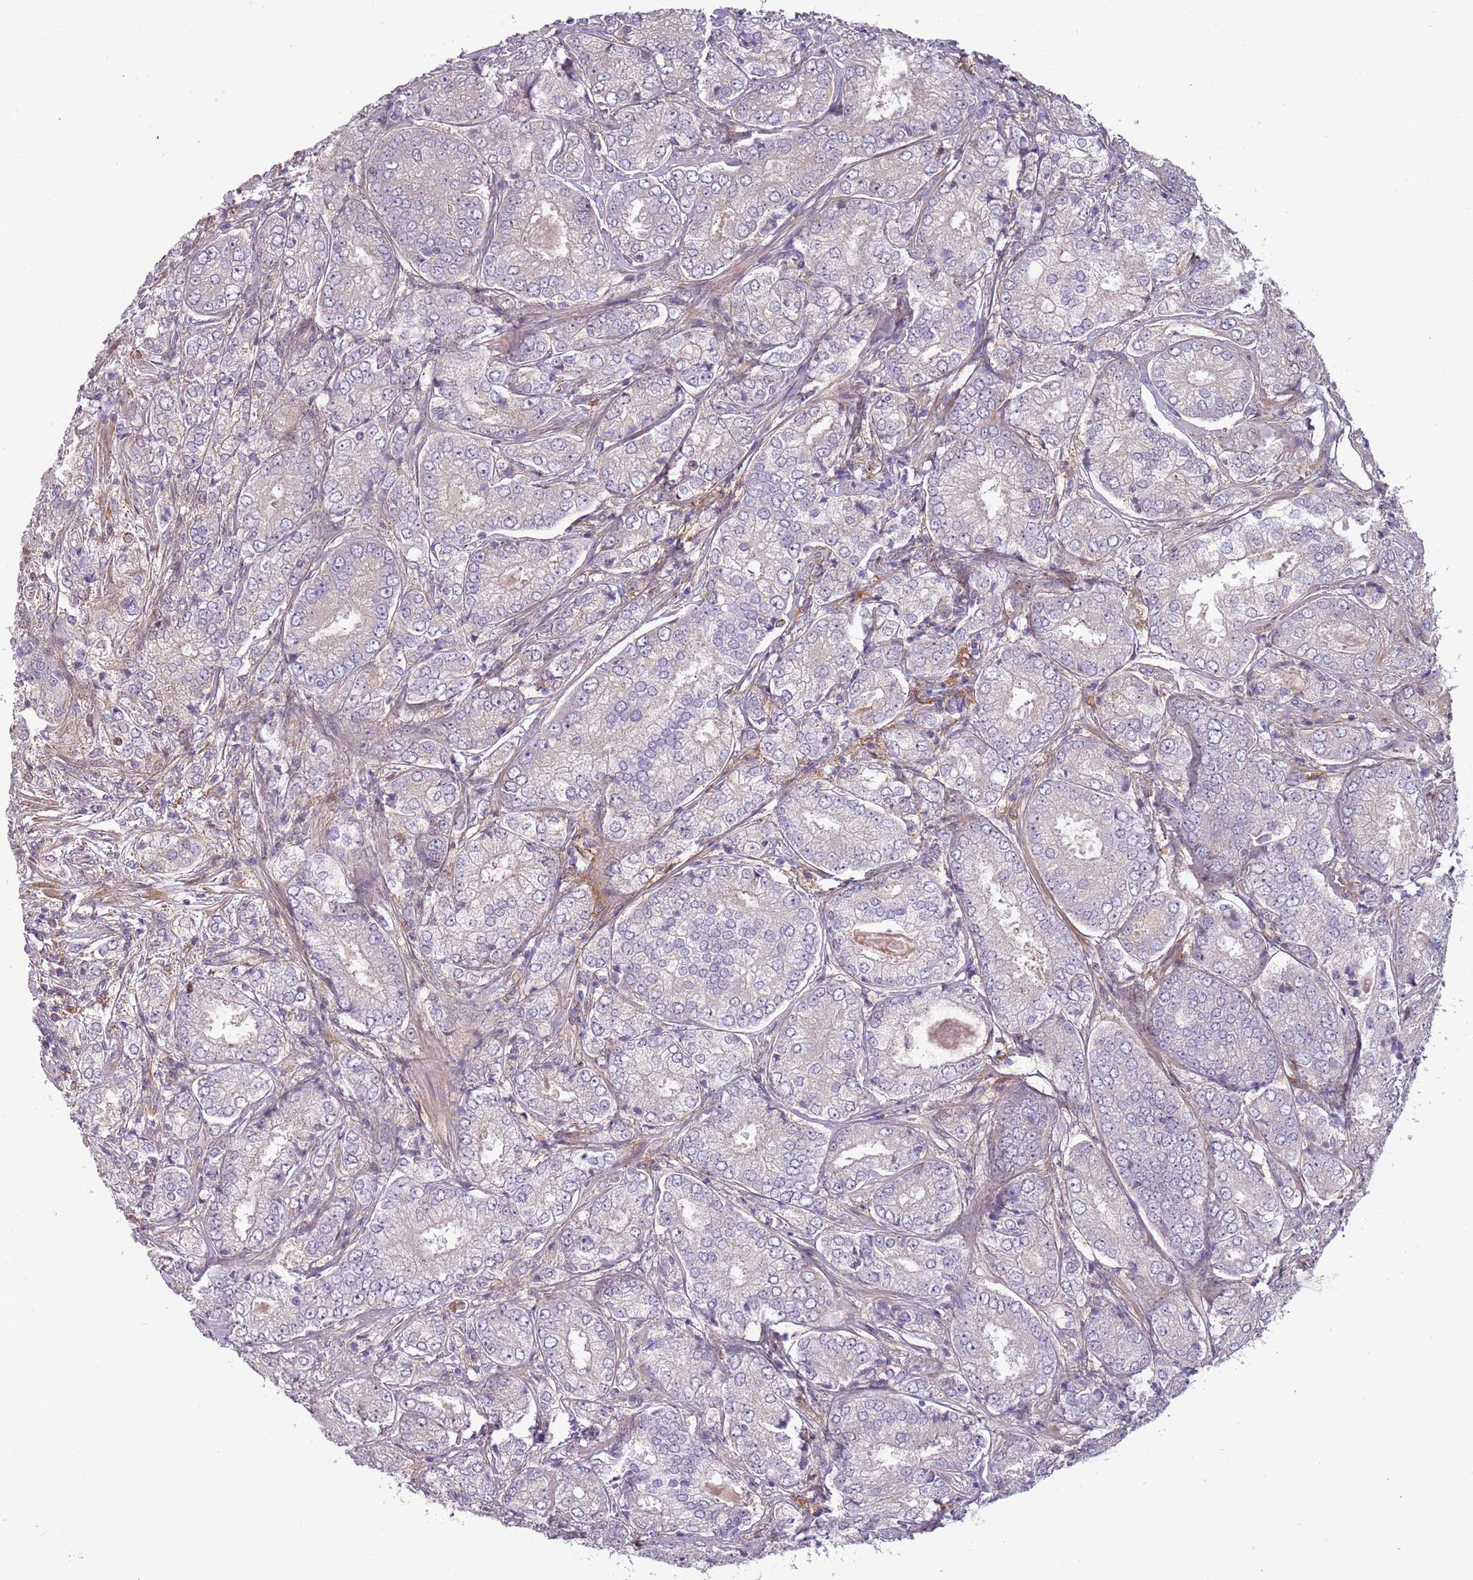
{"staining": {"intensity": "negative", "quantity": "none", "location": "none"}, "tissue": "prostate cancer", "cell_type": "Tumor cells", "image_type": "cancer", "snomed": [{"axis": "morphology", "description": "Adenocarcinoma, High grade"}, {"axis": "topography", "description": "Prostate"}], "caption": "Immunohistochemistry (IHC) of prostate cancer displays no staining in tumor cells.", "gene": "NADK", "patient": {"sex": "male", "age": 63}}